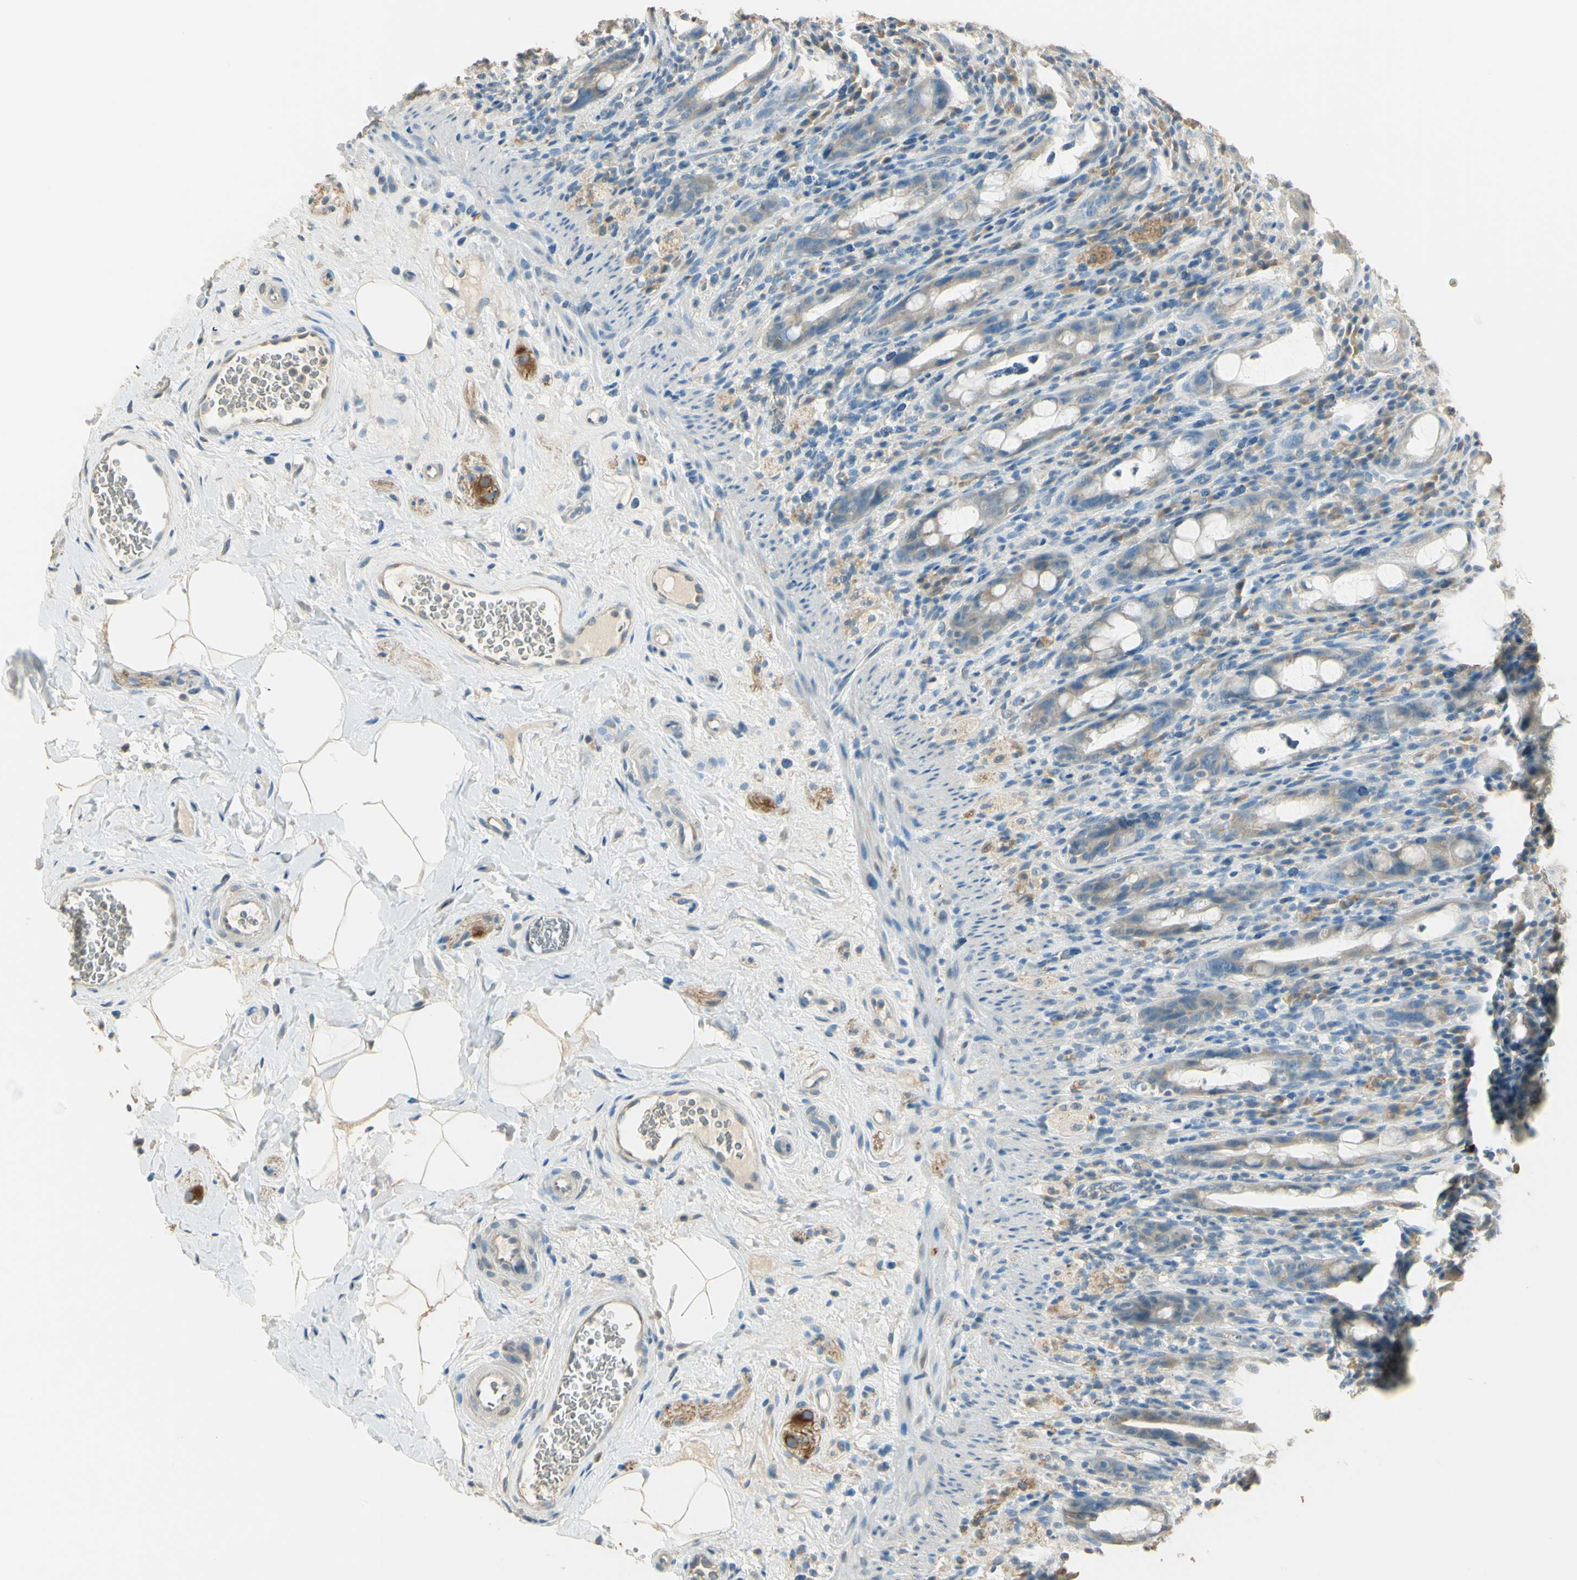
{"staining": {"intensity": "weak", "quantity": "<25%", "location": "cytoplasmic/membranous"}, "tissue": "rectum", "cell_type": "Glandular cells", "image_type": "normal", "snomed": [{"axis": "morphology", "description": "Normal tissue, NOS"}, {"axis": "topography", "description": "Rectum"}], "caption": "Rectum stained for a protein using immunohistochemistry (IHC) exhibits no staining glandular cells.", "gene": "UXS1", "patient": {"sex": "male", "age": 44}}